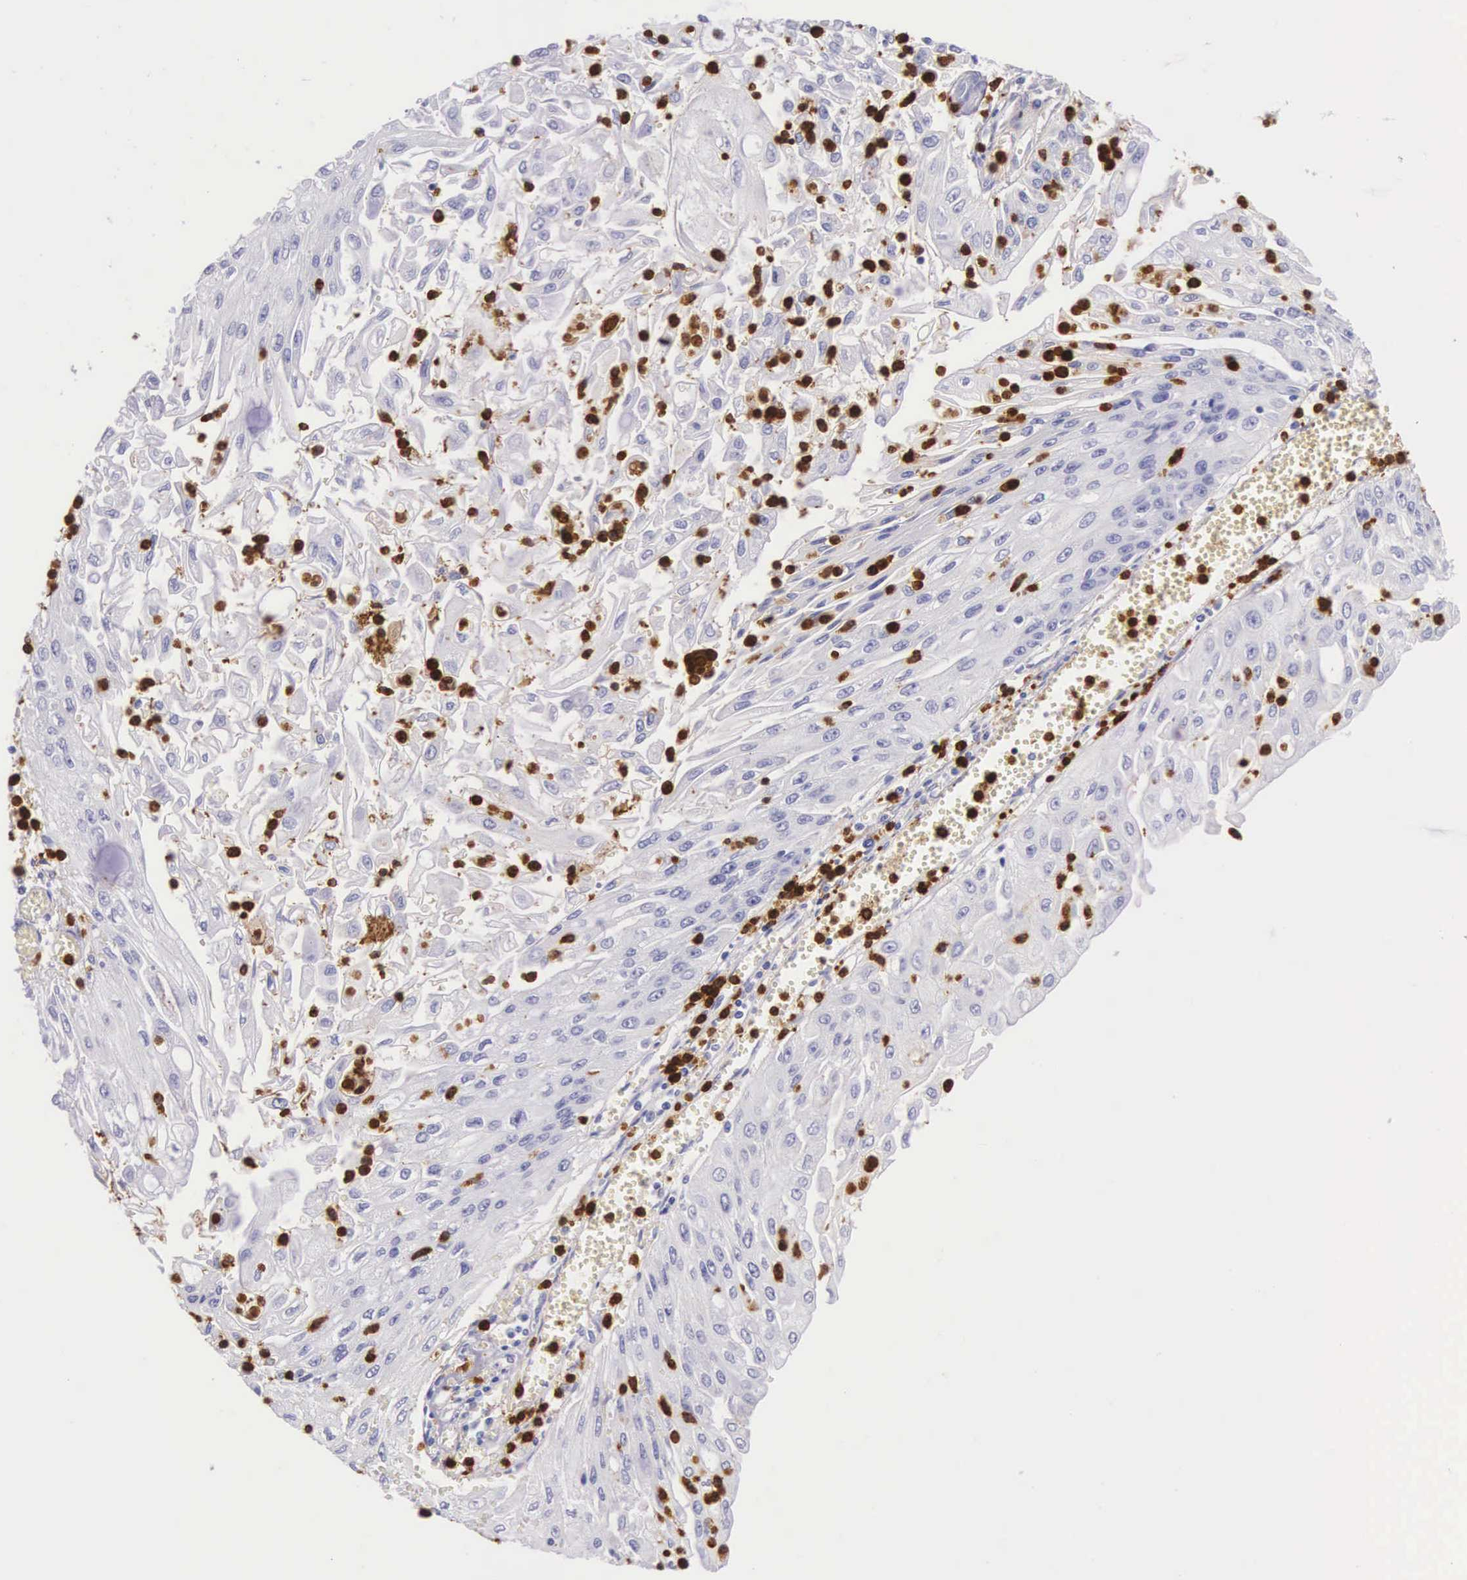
{"staining": {"intensity": "negative", "quantity": "none", "location": "none"}, "tissue": "endometrial cancer", "cell_type": "Tumor cells", "image_type": "cancer", "snomed": [{"axis": "morphology", "description": "Adenocarcinoma, NOS"}, {"axis": "topography", "description": "Endometrium"}], "caption": "Human endometrial adenocarcinoma stained for a protein using IHC exhibits no staining in tumor cells.", "gene": "FCN1", "patient": {"sex": "female", "age": 75}}